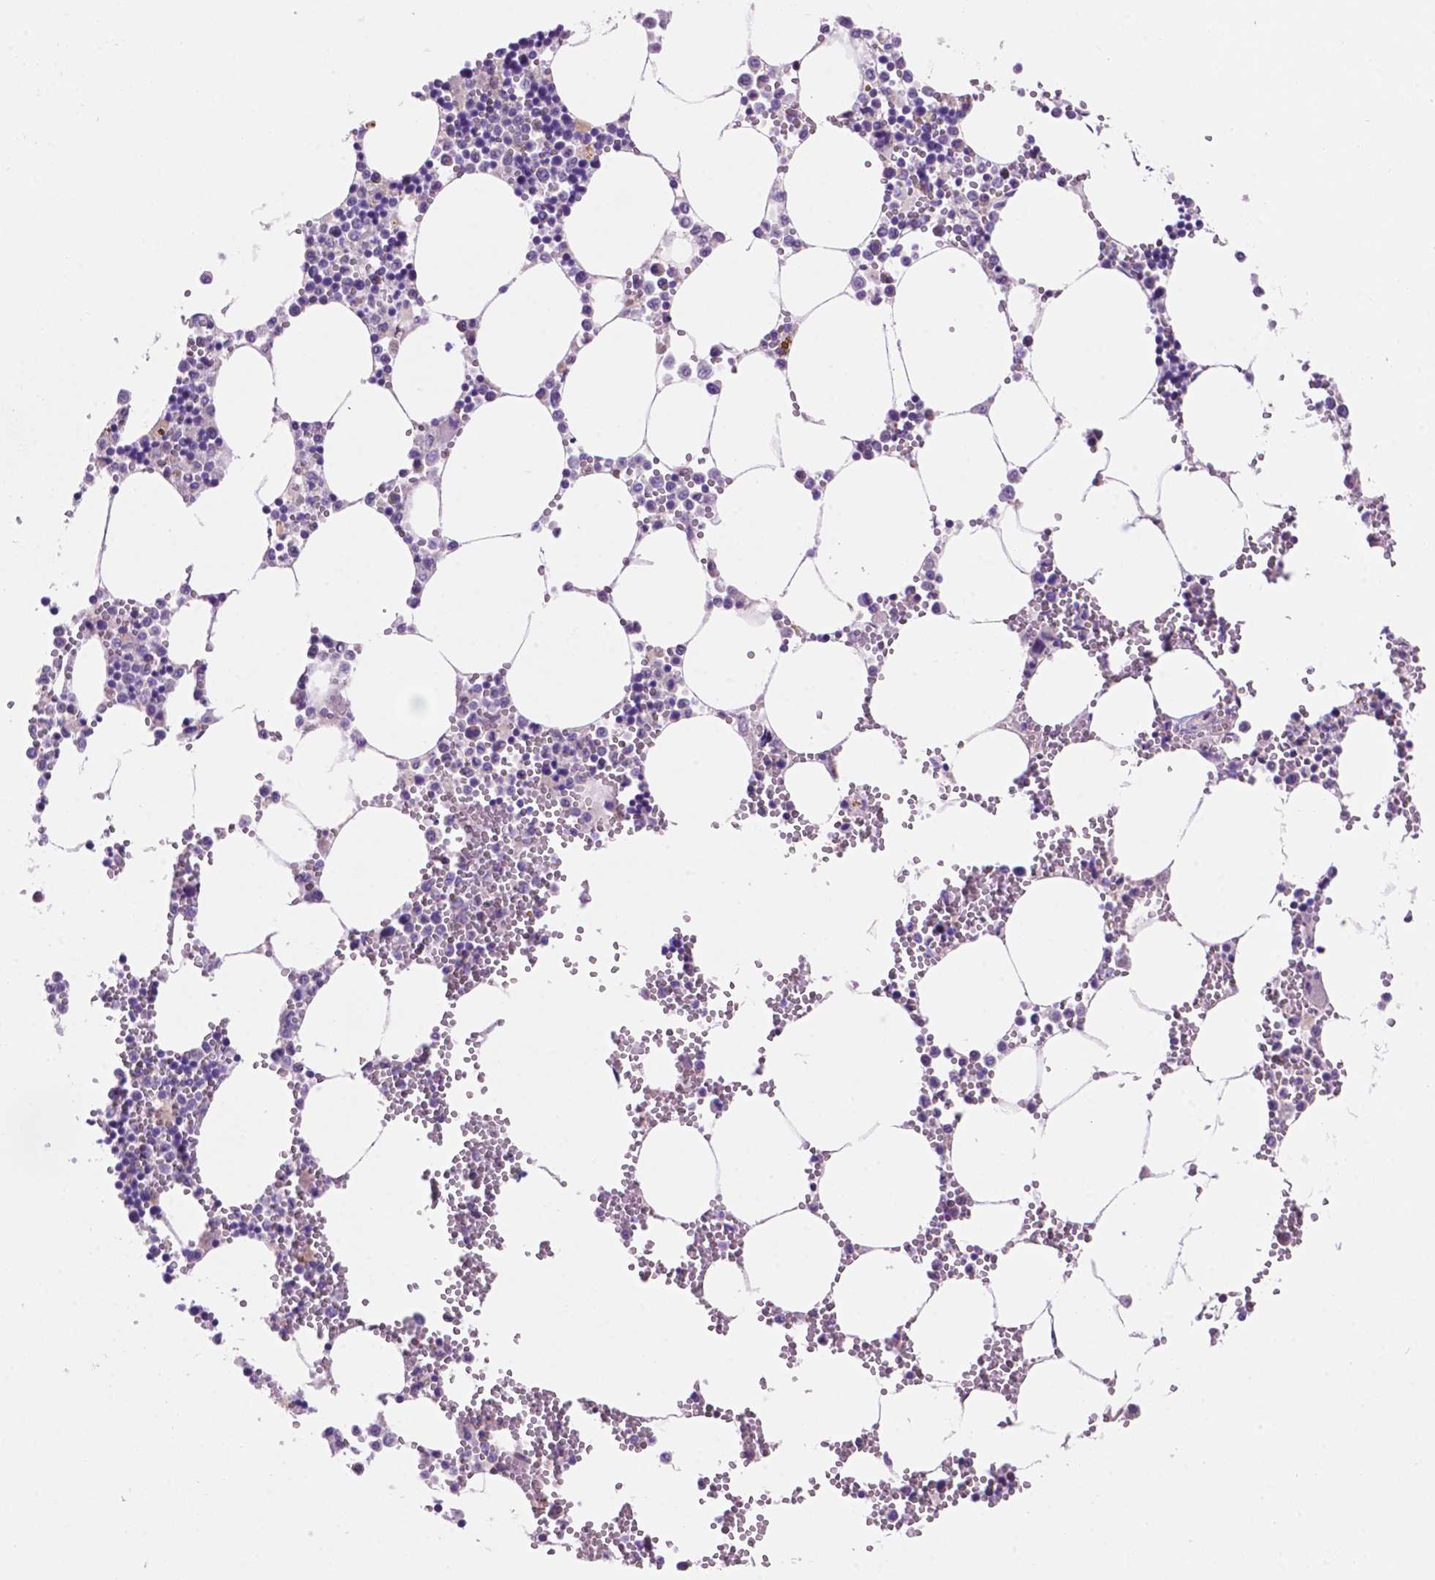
{"staining": {"intensity": "negative", "quantity": "none", "location": "none"}, "tissue": "bone marrow", "cell_type": "Hematopoietic cells", "image_type": "normal", "snomed": [{"axis": "morphology", "description": "Normal tissue, NOS"}, {"axis": "topography", "description": "Bone marrow"}], "caption": "Immunohistochemistry (IHC) micrograph of normal bone marrow stained for a protein (brown), which demonstrates no staining in hematopoietic cells.", "gene": "CEACAM7", "patient": {"sex": "male", "age": 54}}